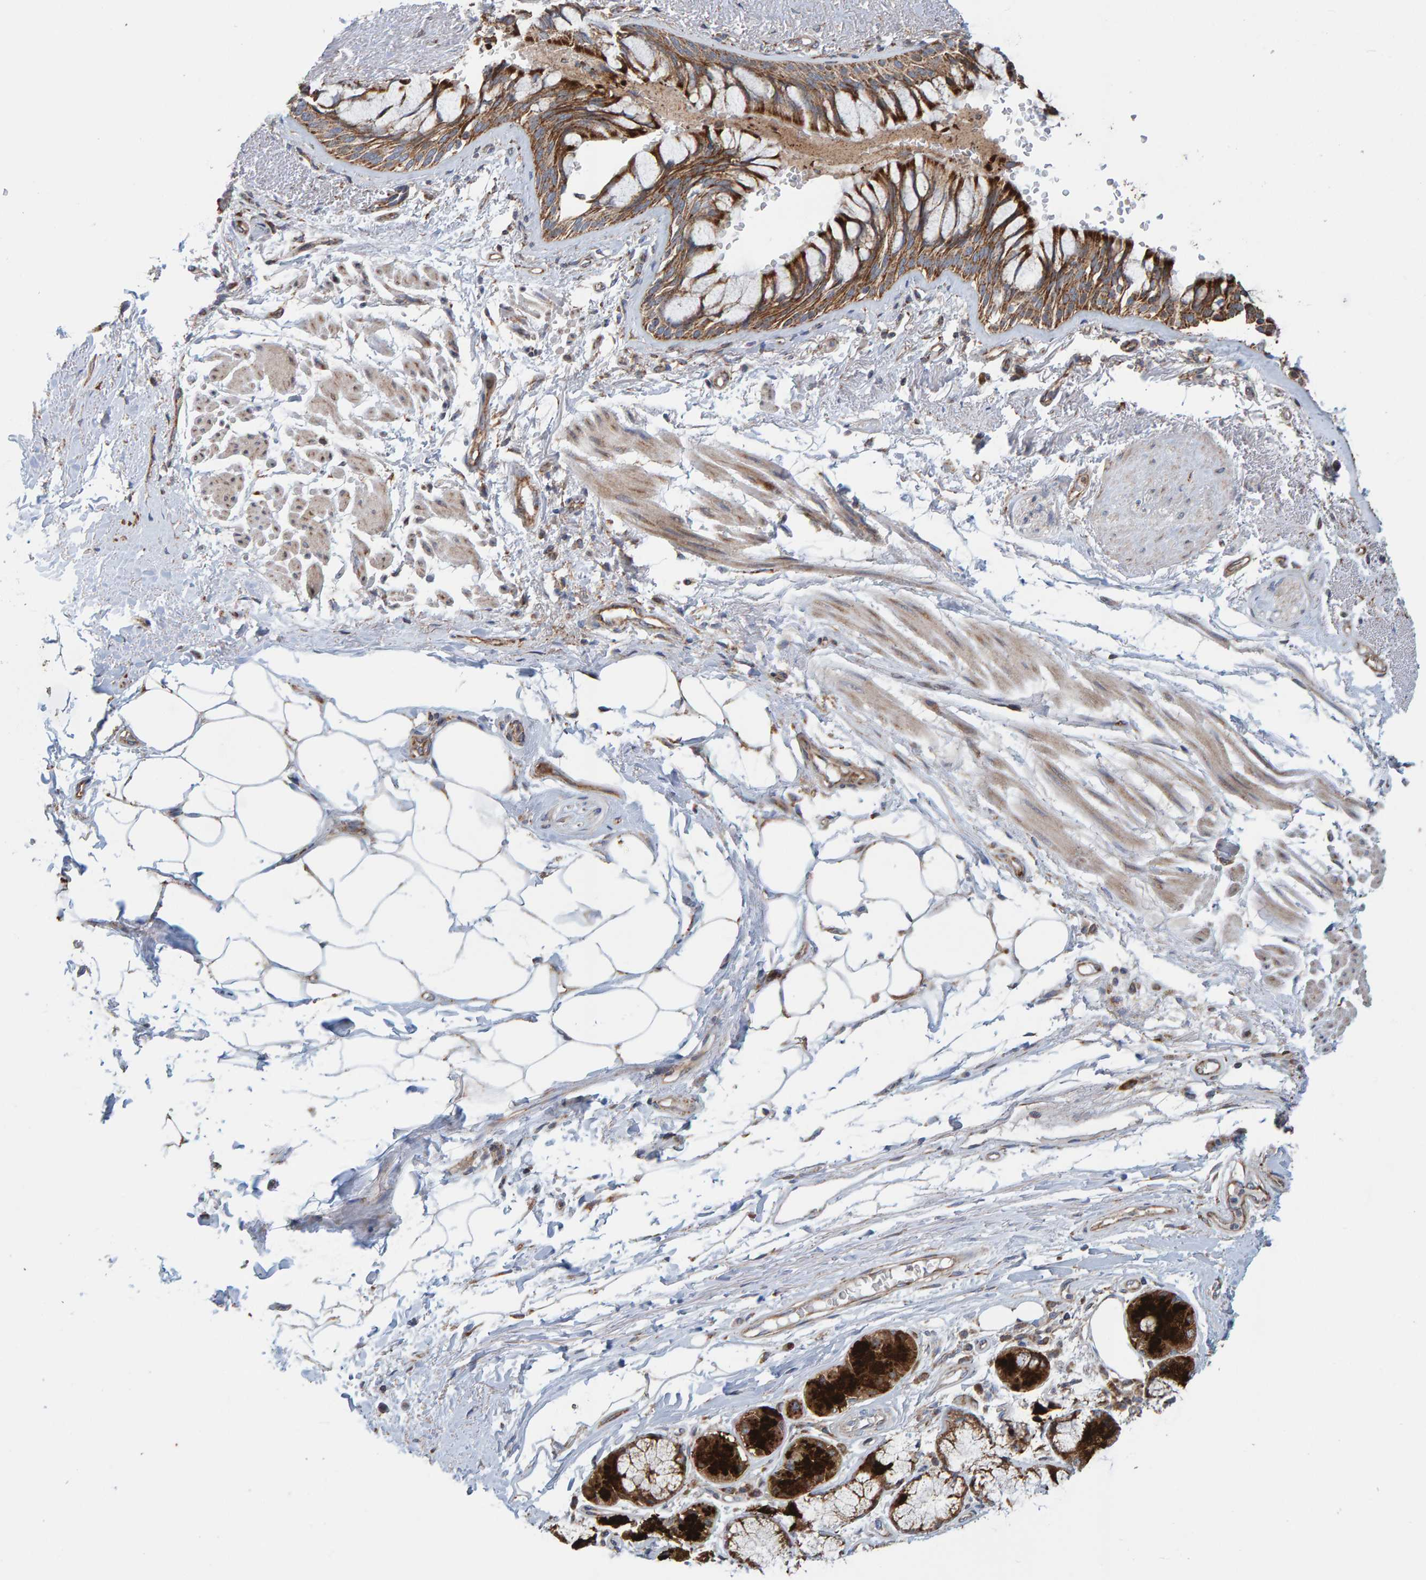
{"staining": {"intensity": "strong", "quantity": ">75%", "location": "cytoplasmic/membranous"}, "tissue": "bronchus", "cell_type": "Respiratory epithelial cells", "image_type": "normal", "snomed": [{"axis": "morphology", "description": "Normal tissue, NOS"}, {"axis": "topography", "description": "Bronchus"}], "caption": "Immunohistochemistry staining of benign bronchus, which reveals high levels of strong cytoplasmic/membranous expression in approximately >75% of respiratory epithelial cells indicating strong cytoplasmic/membranous protein staining. The staining was performed using DAB (brown) for protein detection and nuclei were counterstained in hematoxylin (blue).", "gene": "MRPL45", "patient": {"sex": "male", "age": 66}}